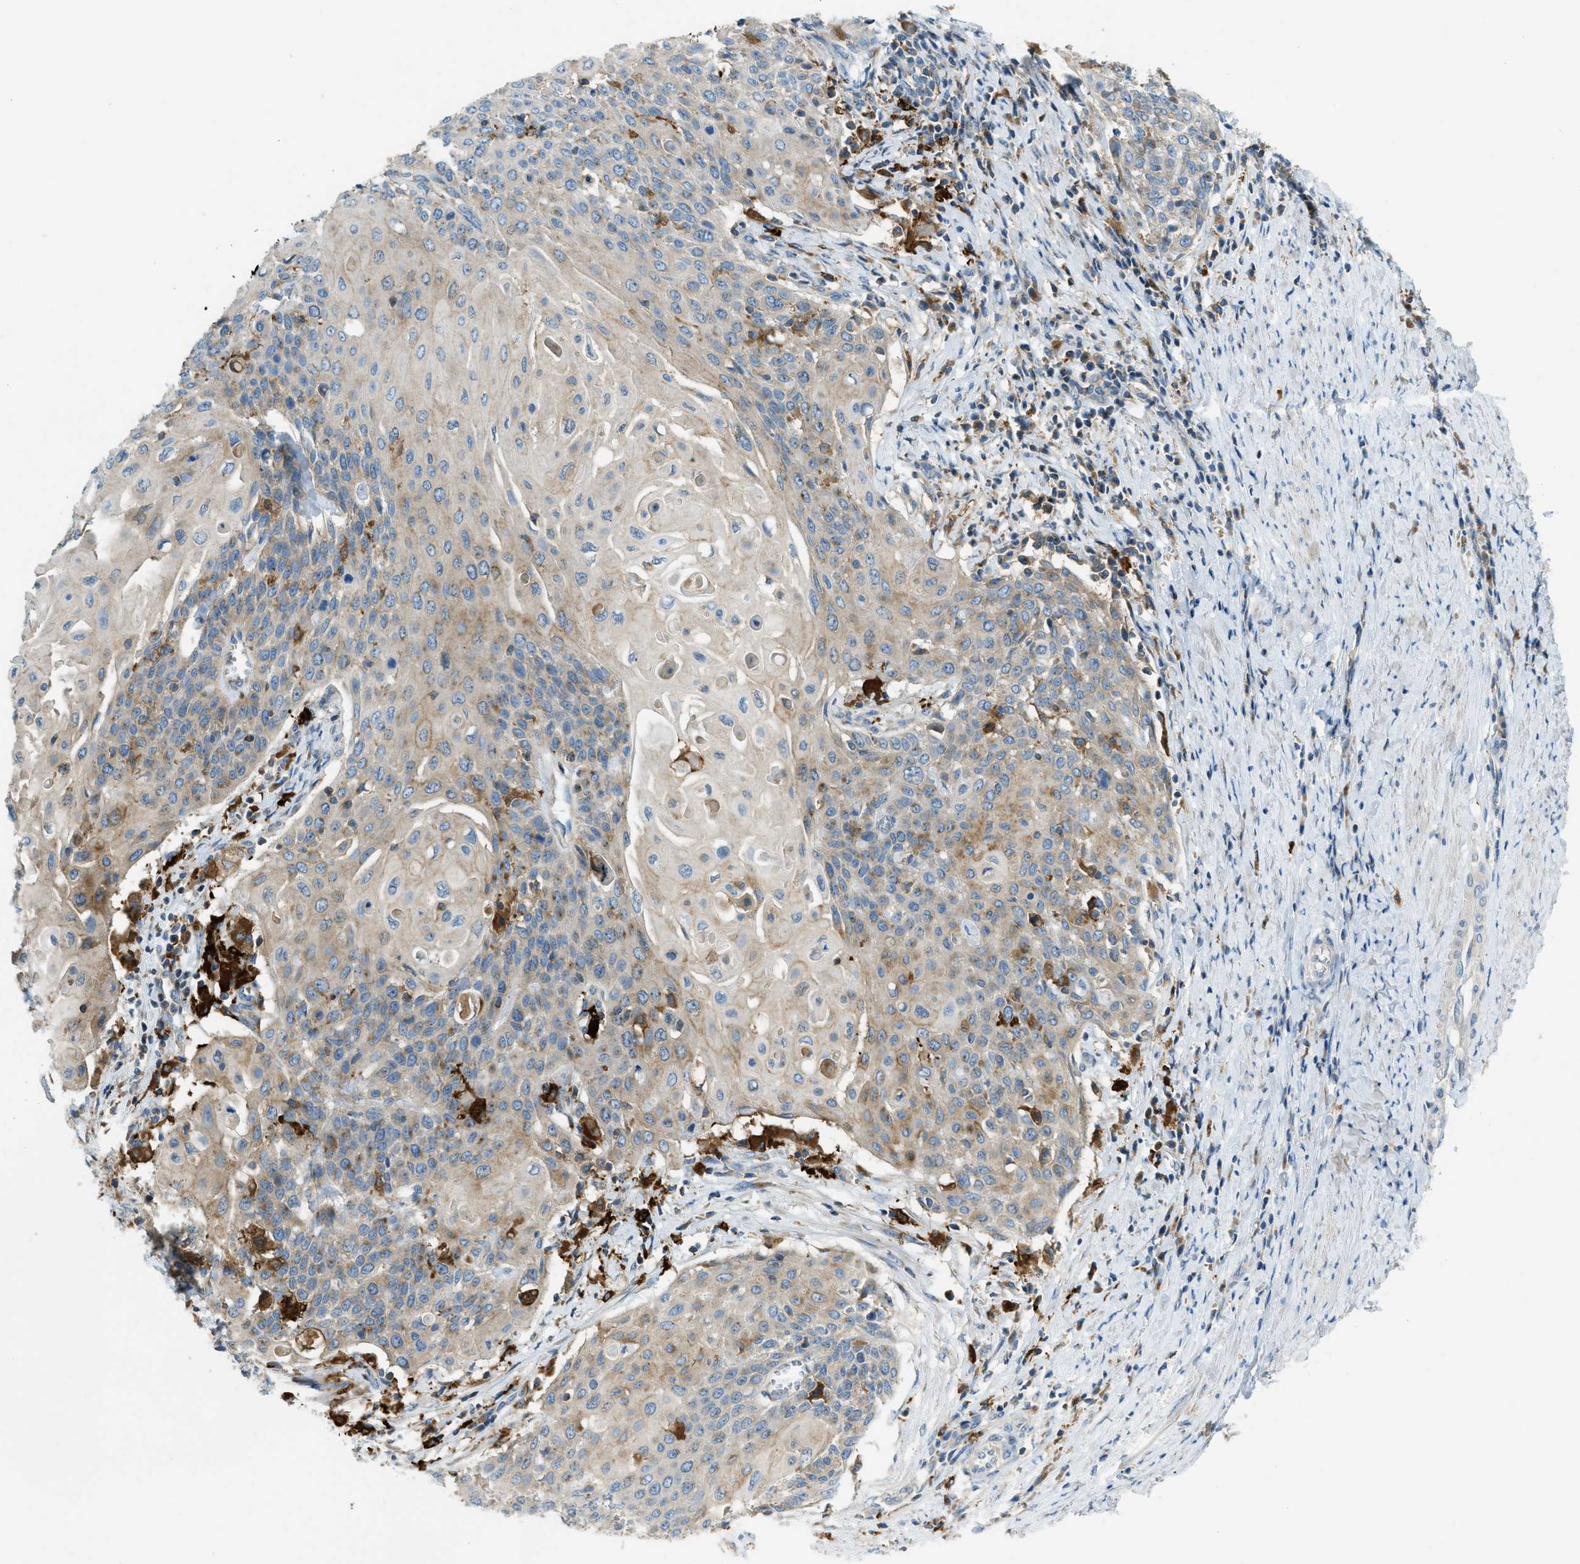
{"staining": {"intensity": "weak", "quantity": "25%-75%", "location": "cytoplasmic/membranous"}, "tissue": "cervical cancer", "cell_type": "Tumor cells", "image_type": "cancer", "snomed": [{"axis": "morphology", "description": "Squamous cell carcinoma, NOS"}, {"axis": "topography", "description": "Cervix"}], "caption": "IHC of human cervical squamous cell carcinoma reveals low levels of weak cytoplasmic/membranous expression in approximately 25%-75% of tumor cells. (Stains: DAB (3,3'-diaminobenzidine) in brown, nuclei in blue, Microscopy: brightfield microscopy at high magnification).", "gene": "RFFL", "patient": {"sex": "female", "age": 39}}